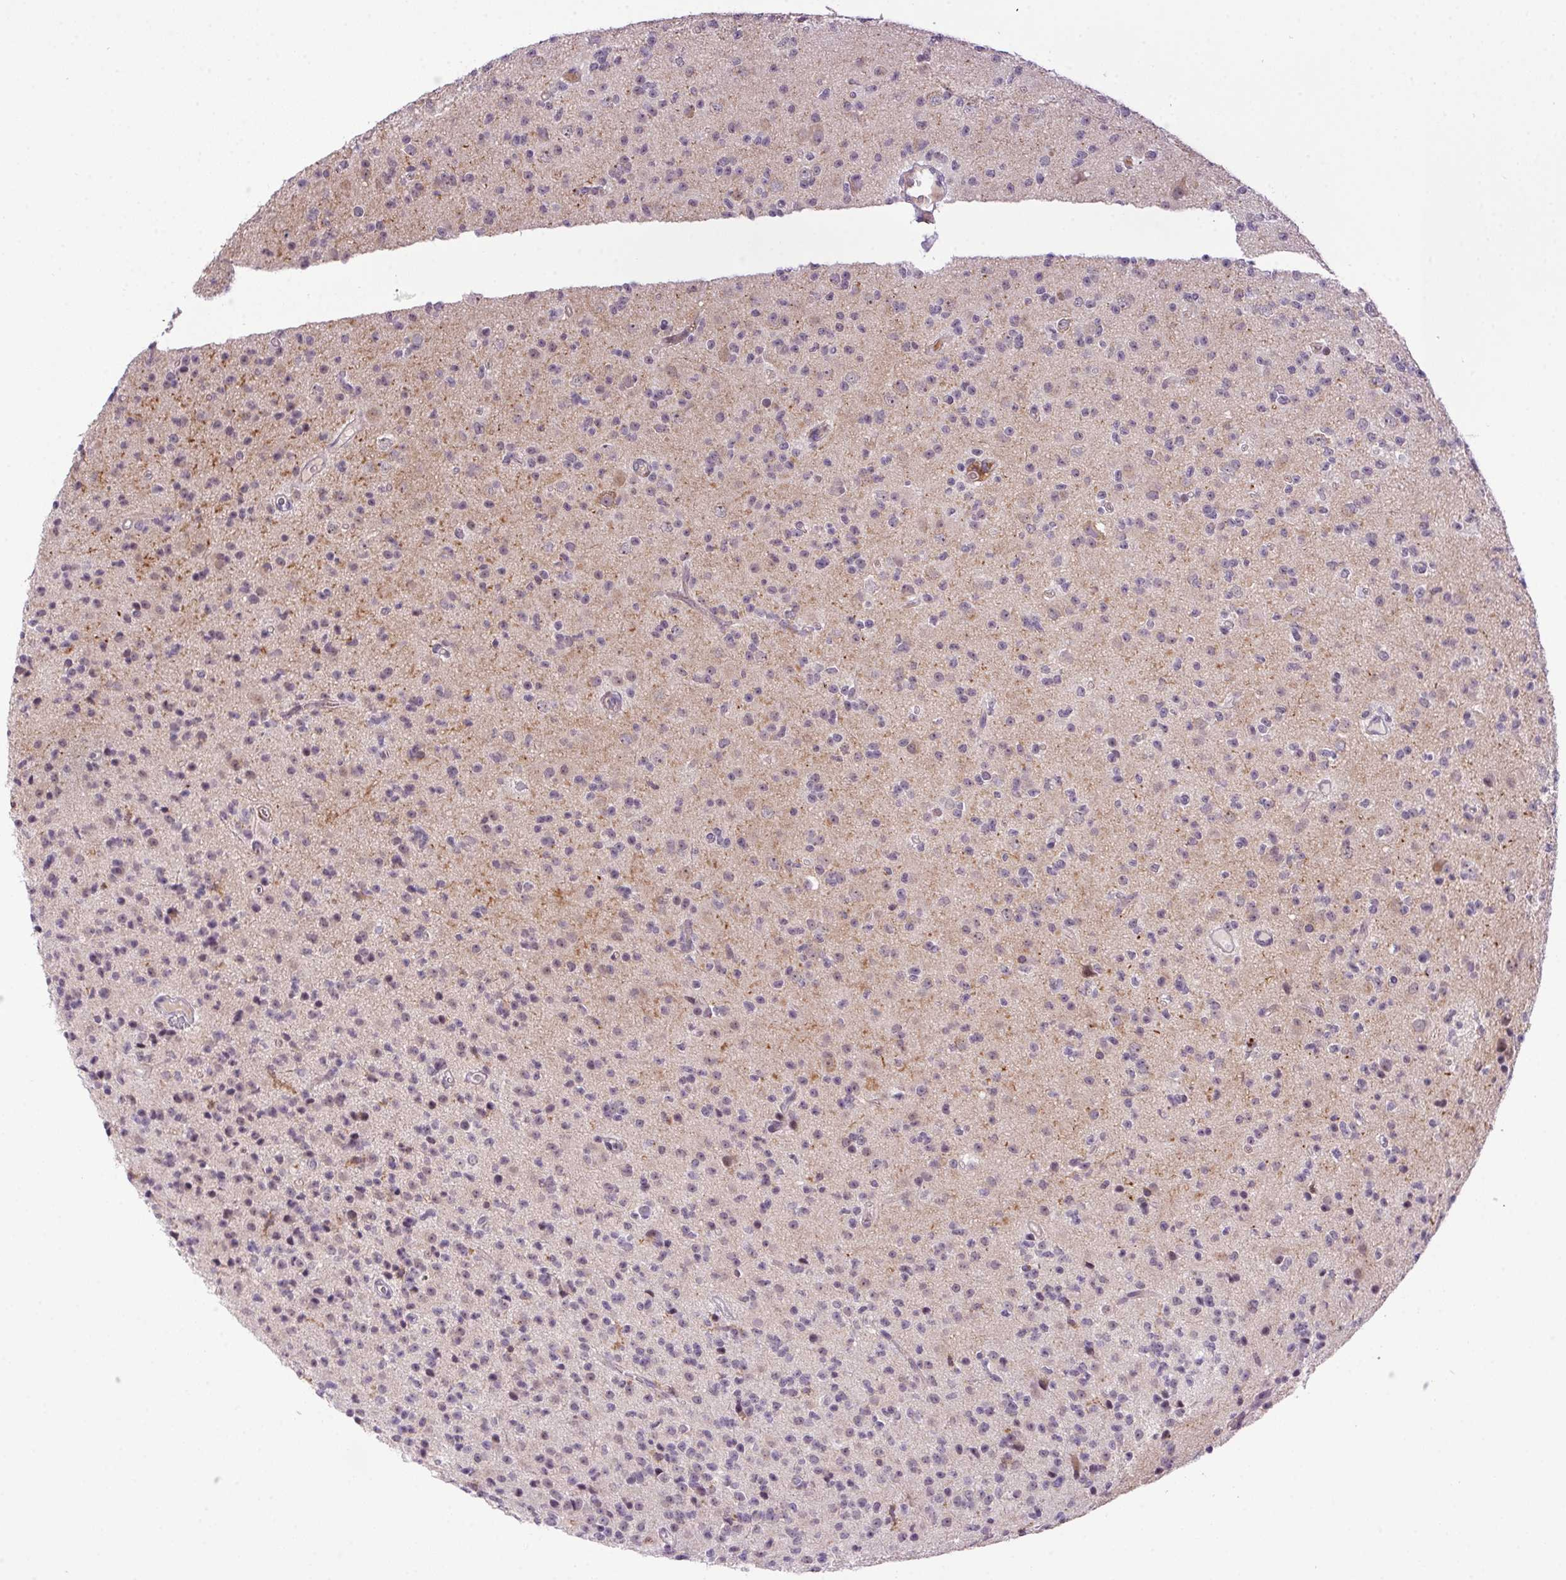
{"staining": {"intensity": "weak", "quantity": "<25%", "location": "nuclear"}, "tissue": "glioma", "cell_type": "Tumor cells", "image_type": "cancer", "snomed": [{"axis": "morphology", "description": "Glioma, malignant, High grade"}, {"axis": "topography", "description": "Brain"}], "caption": "Immunohistochemistry of human glioma reveals no positivity in tumor cells.", "gene": "LRRTM1", "patient": {"sex": "male", "age": 36}}